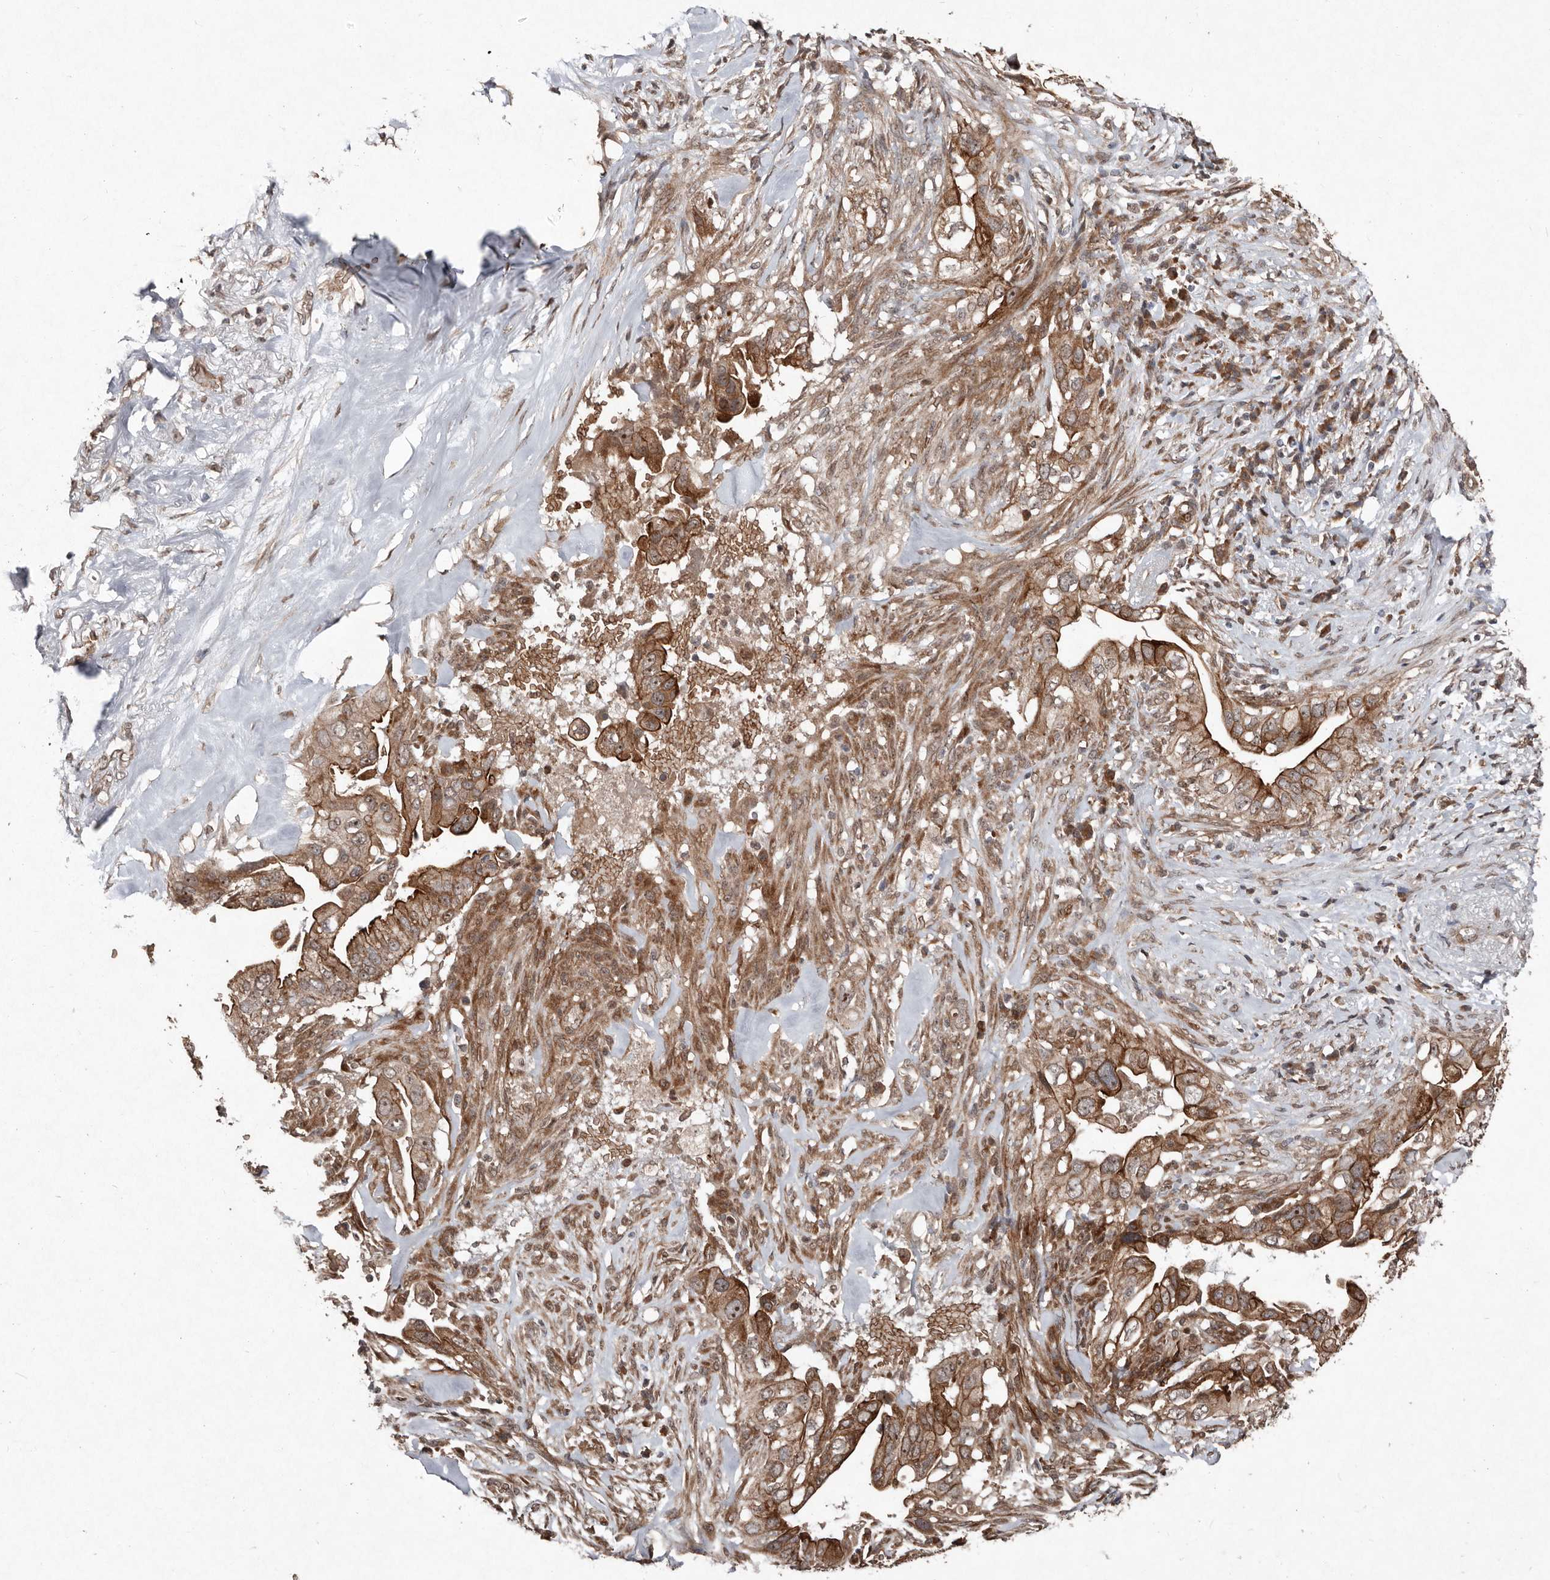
{"staining": {"intensity": "strong", "quantity": ">75%", "location": "cytoplasmic/membranous,nuclear"}, "tissue": "pancreatic cancer", "cell_type": "Tumor cells", "image_type": "cancer", "snomed": [{"axis": "morphology", "description": "Inflammation, NOS"}, {"axis": "morphology", "description": "Adenocarcinoma, NOS"}, {"axis": "topography", "description": "Pancreas"}], "caption": "Protein staining of pancreatic cancer tissue exhibits strong cytoplasmic/membranous and nuclear staining in approximately >75% of tumor cells.", "gene": "DIP2C", "patient": {"sex": "female", "age": 56}}